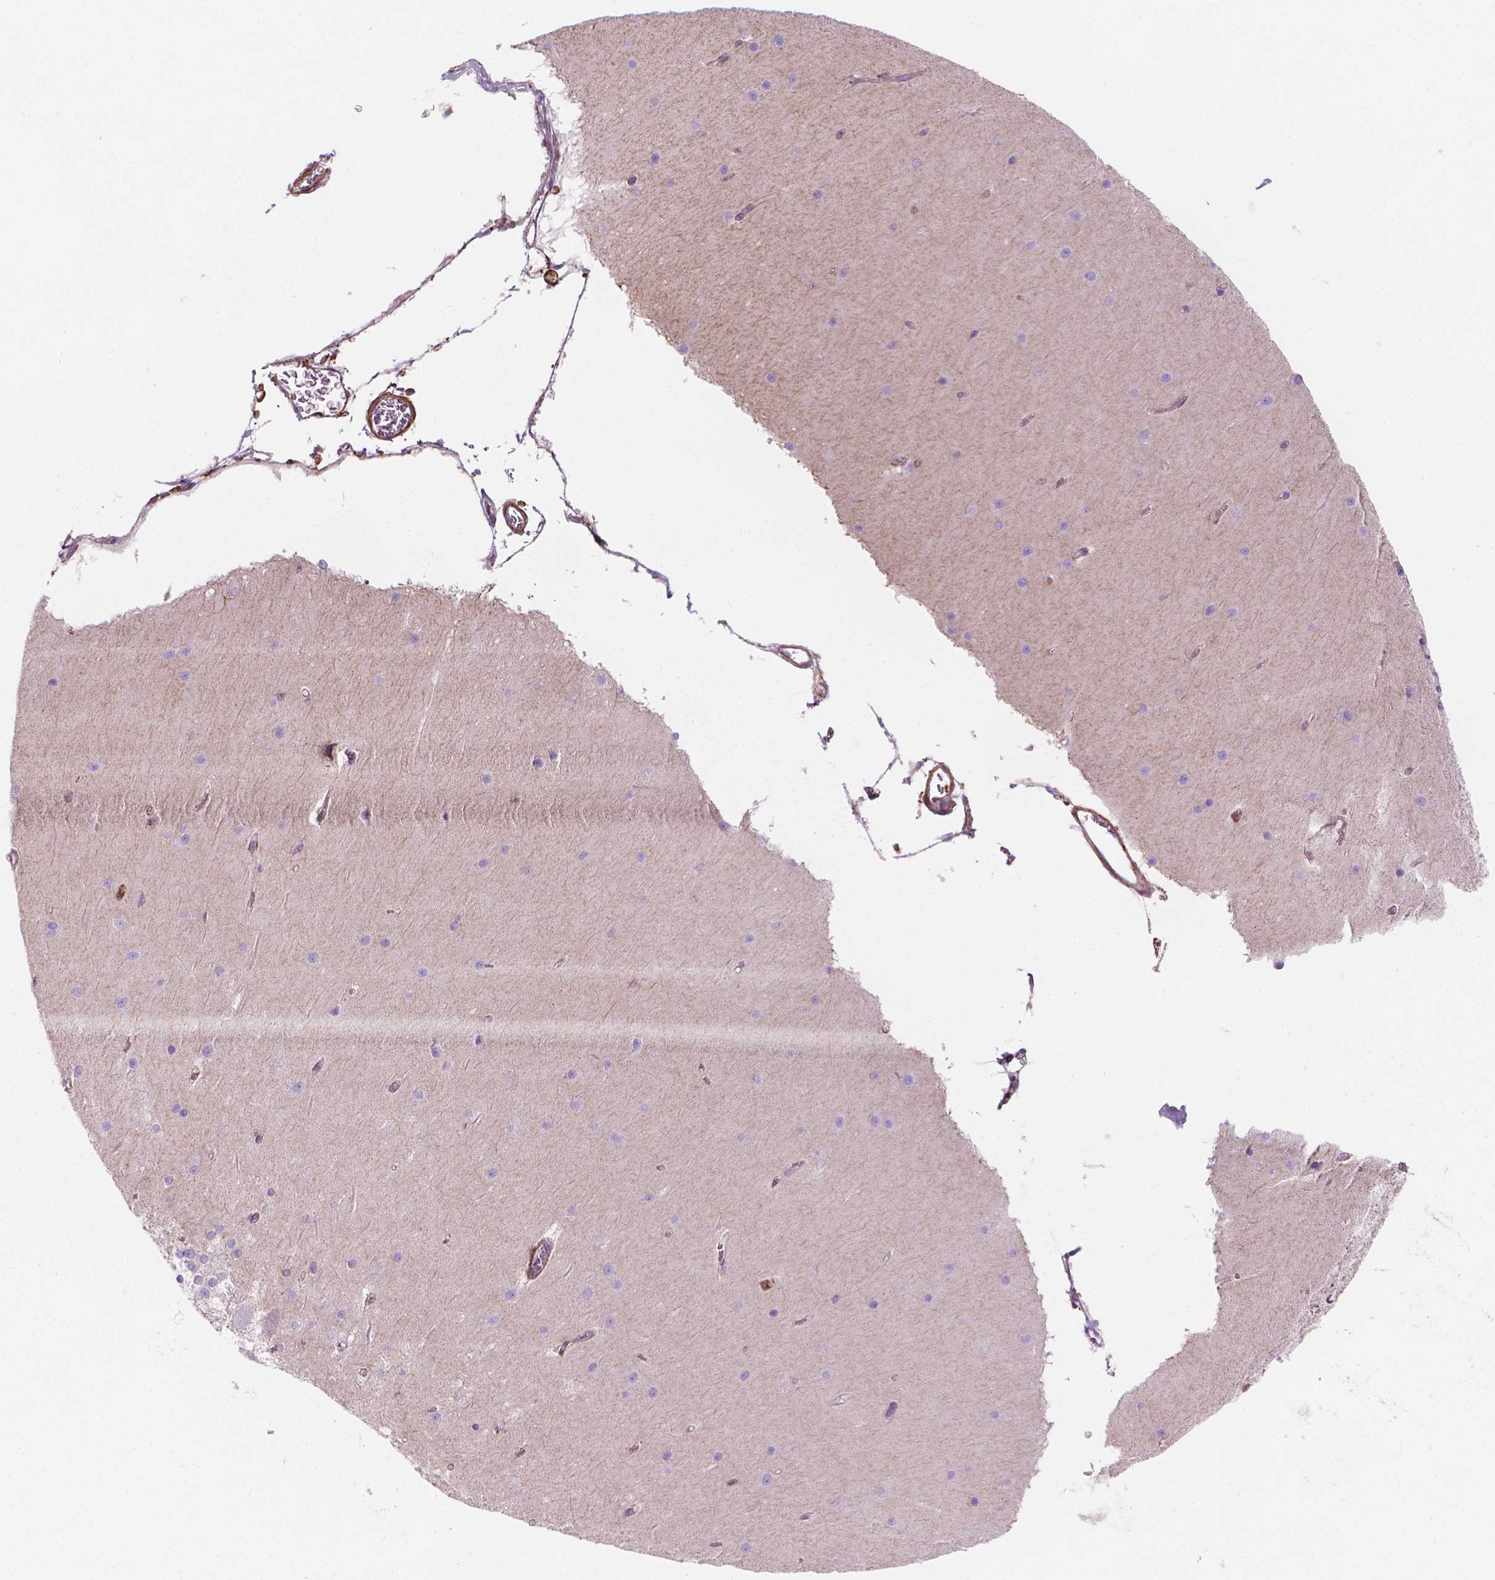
{"staining": {"intensity": "negative", "quantity": "none", "location": "none"}, "tissue": "cerebellum", "cell_type": "Cells in granular layer", "image_type": "normal", "snomed": [{"axis": "morphology", "description": "Normal tissue, NOS"}, {"axis": "topography", "description": "Cerebellum"}], "caption": "A micrograph of human cerebellum is negative for staining in cells in granular layer. (DAB (3,3'-diaminobenzidine) immunohistochemistry (IHC) visualized using brightfield microscopy, high magnification).", "gene": "PATJ", "patient": {"sex": "female", "age": 19}}